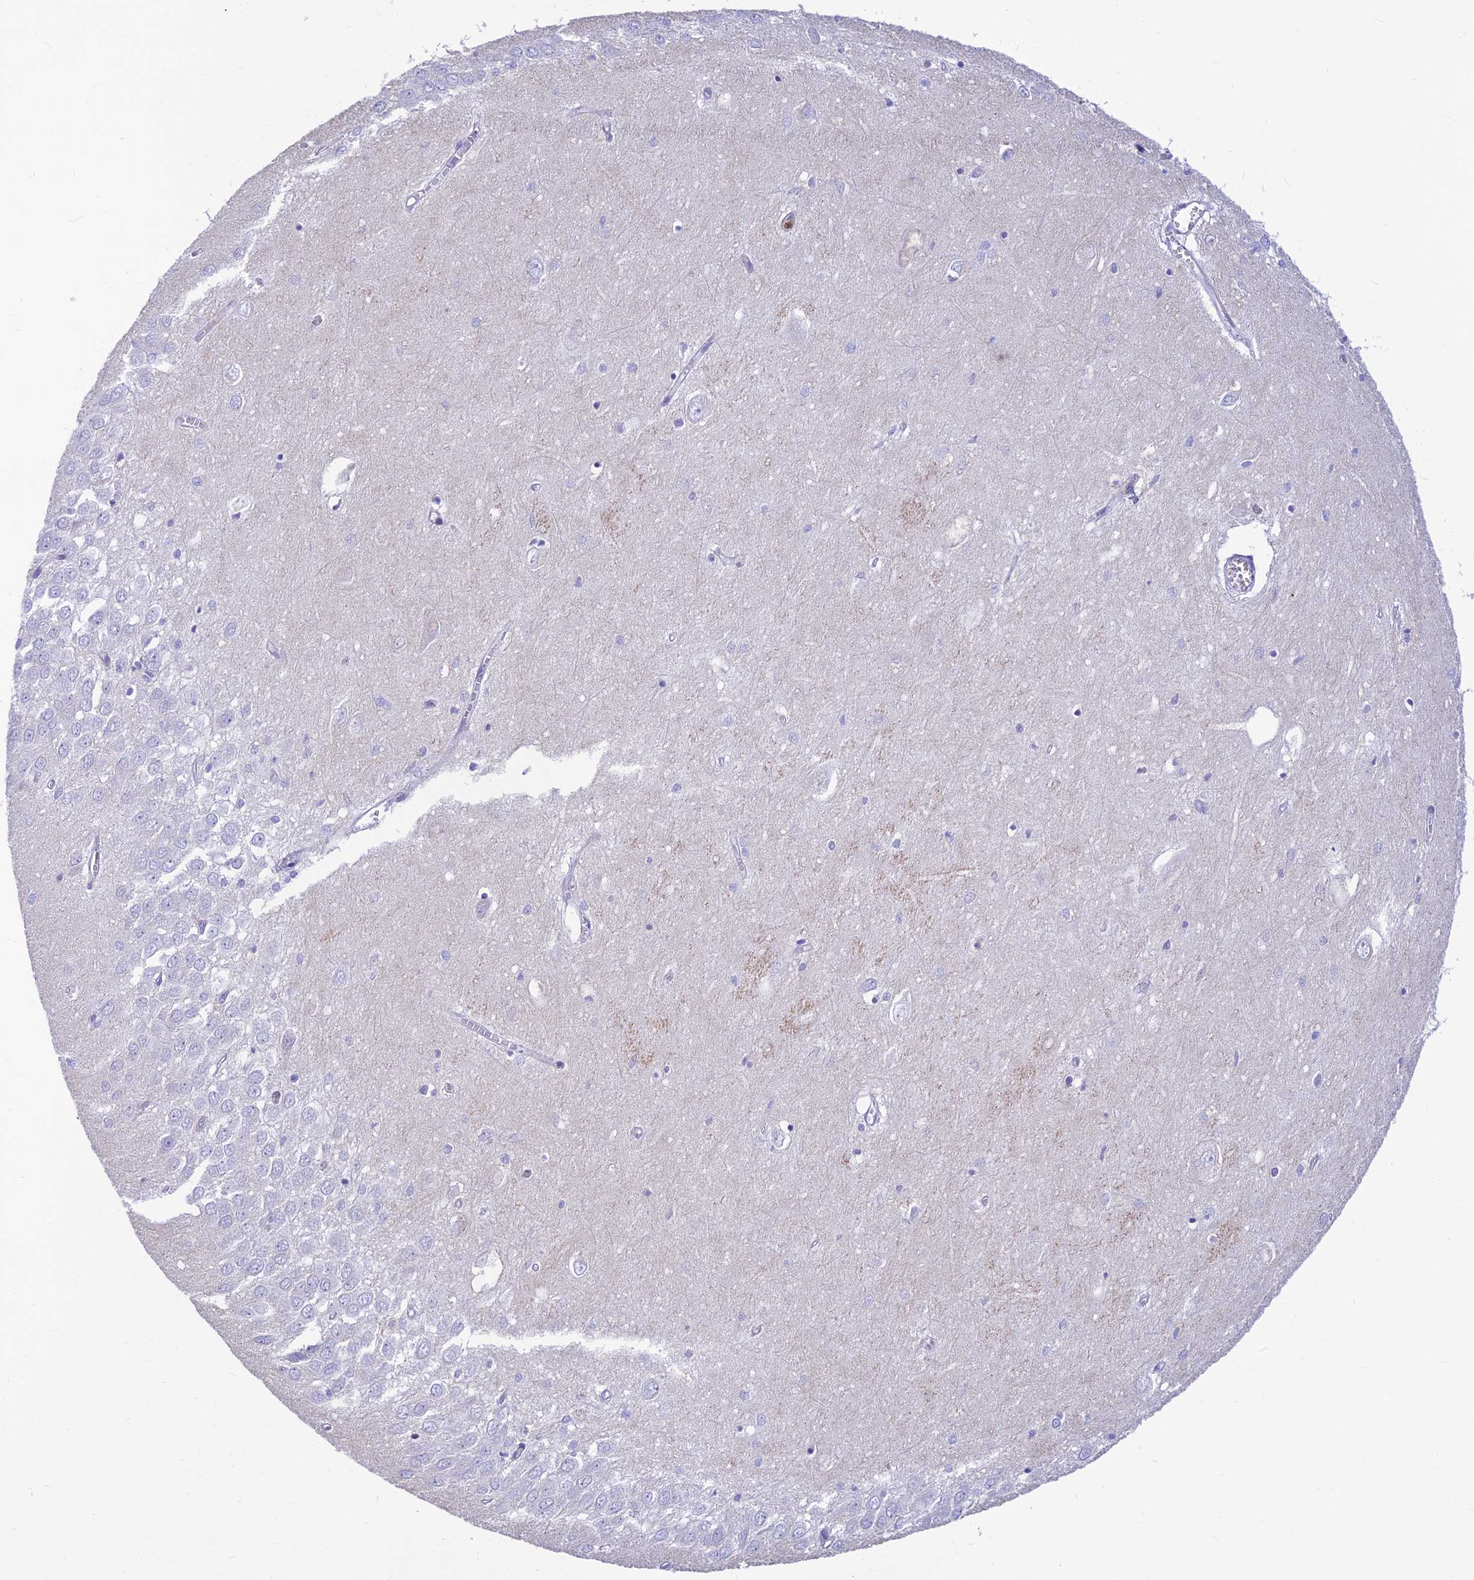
{"staining": {"intensity": "negative", "quantity": "none", "location": "none"}, "tissue": "hippocampus", "cell_type": "Glial cells", "image_type": "normal", "snomed": [{"axis": "morphology", "description": "Normal tissue, NOS"}, {"axis": "topography", "description": "Hippocampus"}], "caption": "Glial cells show no significant staining in unremarkable hippocampus. Nuclei are stained in blue.", "gene": "INKA1", "patient": {"sex": "female", "age": 64}}